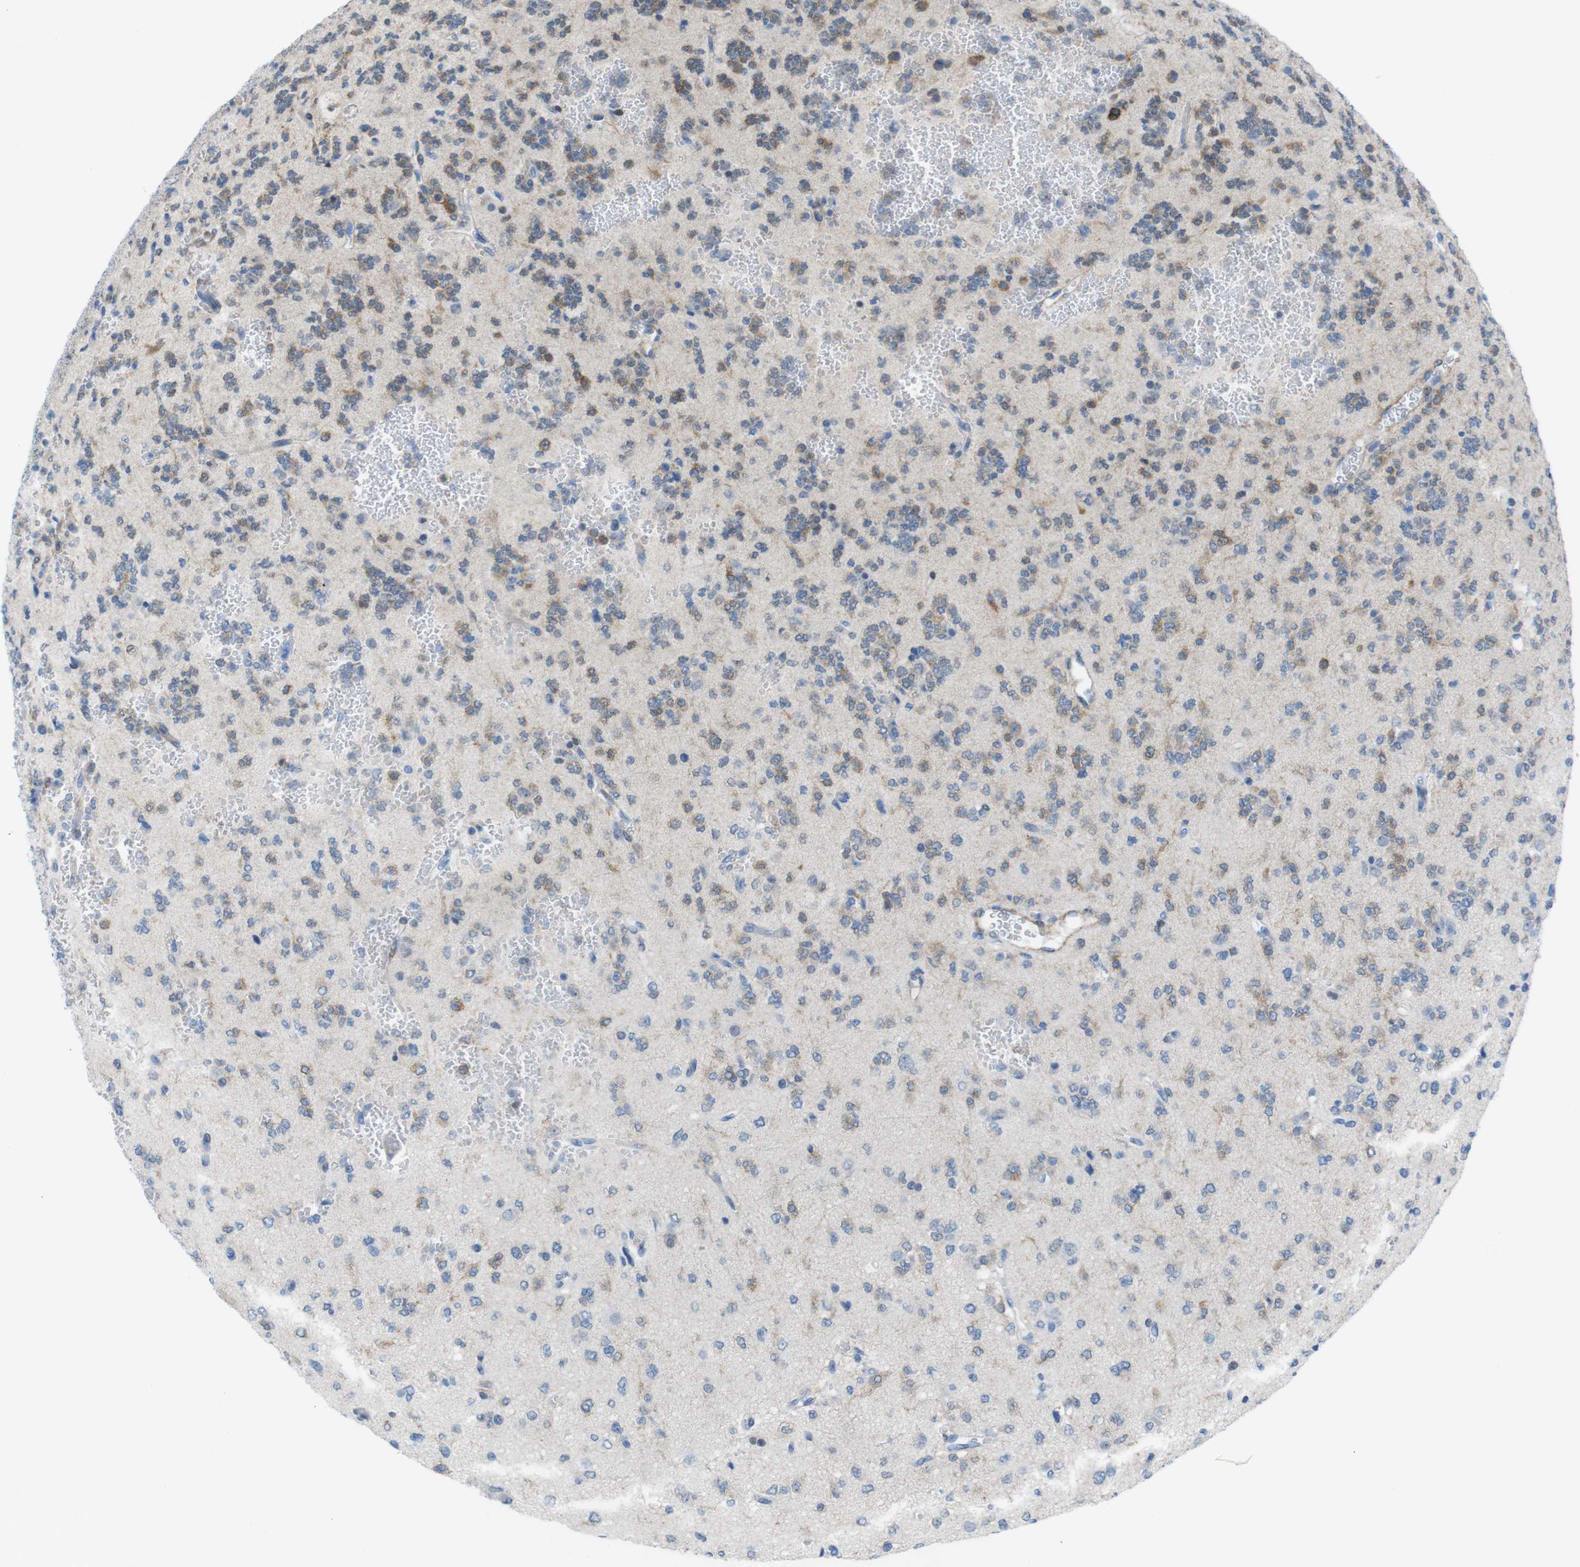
{"staining": {"intensity": "moderate", "quantity": ">75%", "location": "cytoplasmic/membranous"}, "tissue": "glioma", "cell_type": "Tumor cells", "image_type": "cancer", "snomed": [{"axis": "morphology", "description": "Glioma, malignant, Low grade"}, {"axis": "topography", "description": "Brain"}], "caption": "Tumor cells exhibit medium levels of moderate cytoplasmic/membranous staining in approximately >75% of cells in human glioma.", "gene": "DIAPH2", "patient": {"sex": "male", "age": 38}}